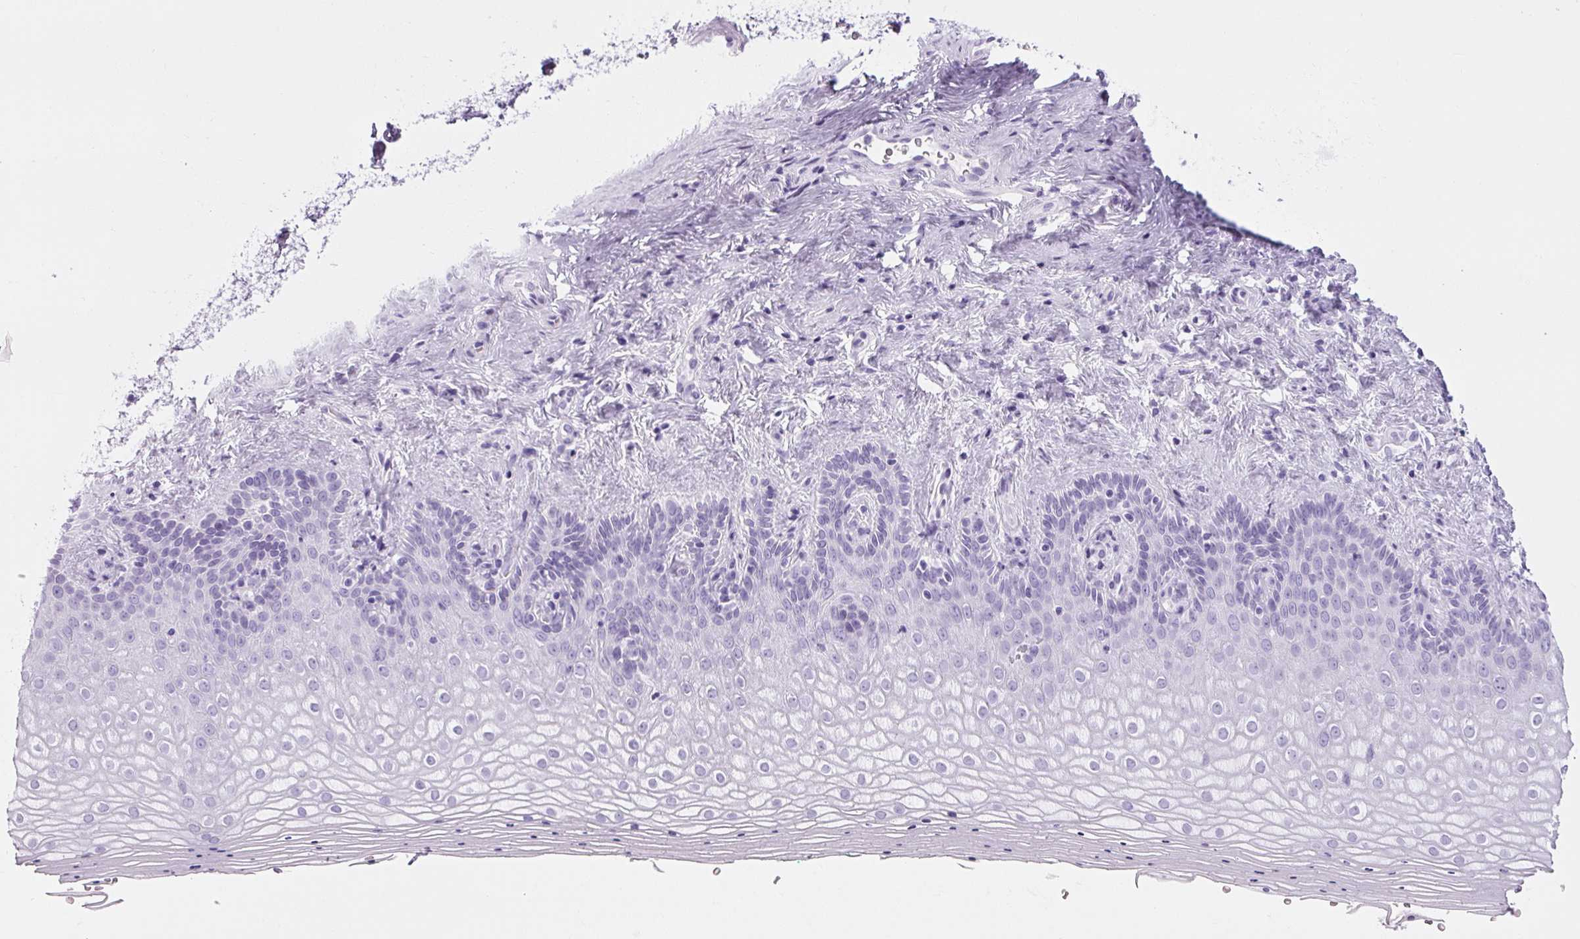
{"staining": {"intensity": "negative", "quantity": "none", "location": "none"}, "tissue": "vagina", "cell_type": "Squamous epithelial cells", "image_type": "normal", "snomed": [{"axis": "morphology", "description": "Normal tissue, NOS"}, {"axis": "topography", "description": "Vagina"}], "caption": "The immunohistochemistry image has no significant staining in squamous epithelial cells of vagina. (Brightfield microscopy of DAB immunohistochemistry (IHC) at high magnification).", "gene": "PPP1R1A", "patient": {"sex": "female", "age": 42}}